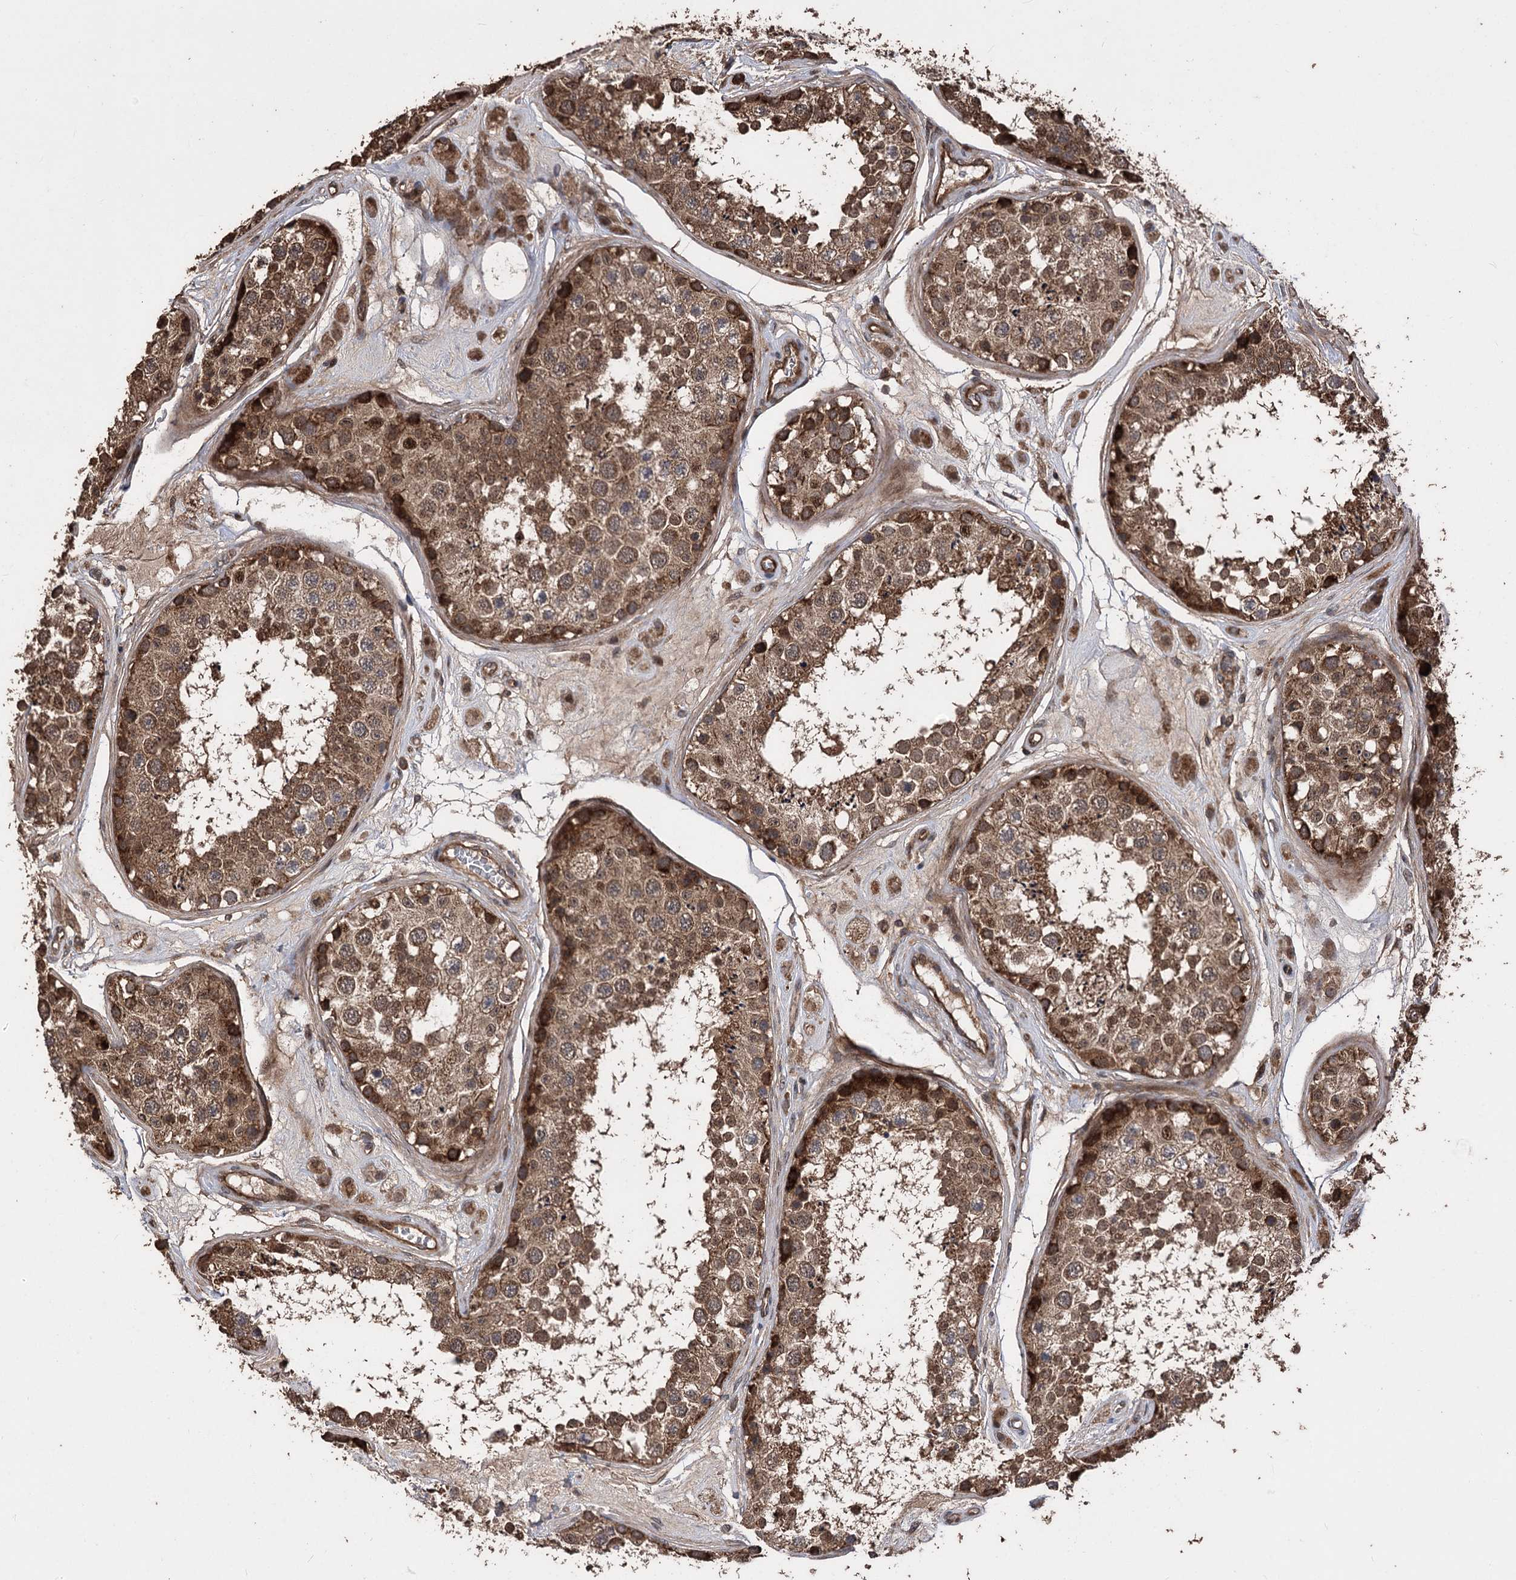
{"staining": {"intensity": "strong", "quantity": ">75%", "location": "cytoplasmic/membranous"}, "tissue": "testis", "cell_type": "Cells in seminiferous ducts", "image_type": "normal", "snomed": [{"axis": "morphology", "description": "Normal tissue, NOS"}, {"axis": "topography", "description": "Testis"}], "caption": "Immunohistochemistry of benign testis demonstrates high levels of strong cytoplasmic/membranous expression in about >75% of cells in seminiferous ducts. (DAB IHC with brightfield microscopy, high magnification).", "gene": "RASSF3", "patient": {"sex": "male", "age": 25}}